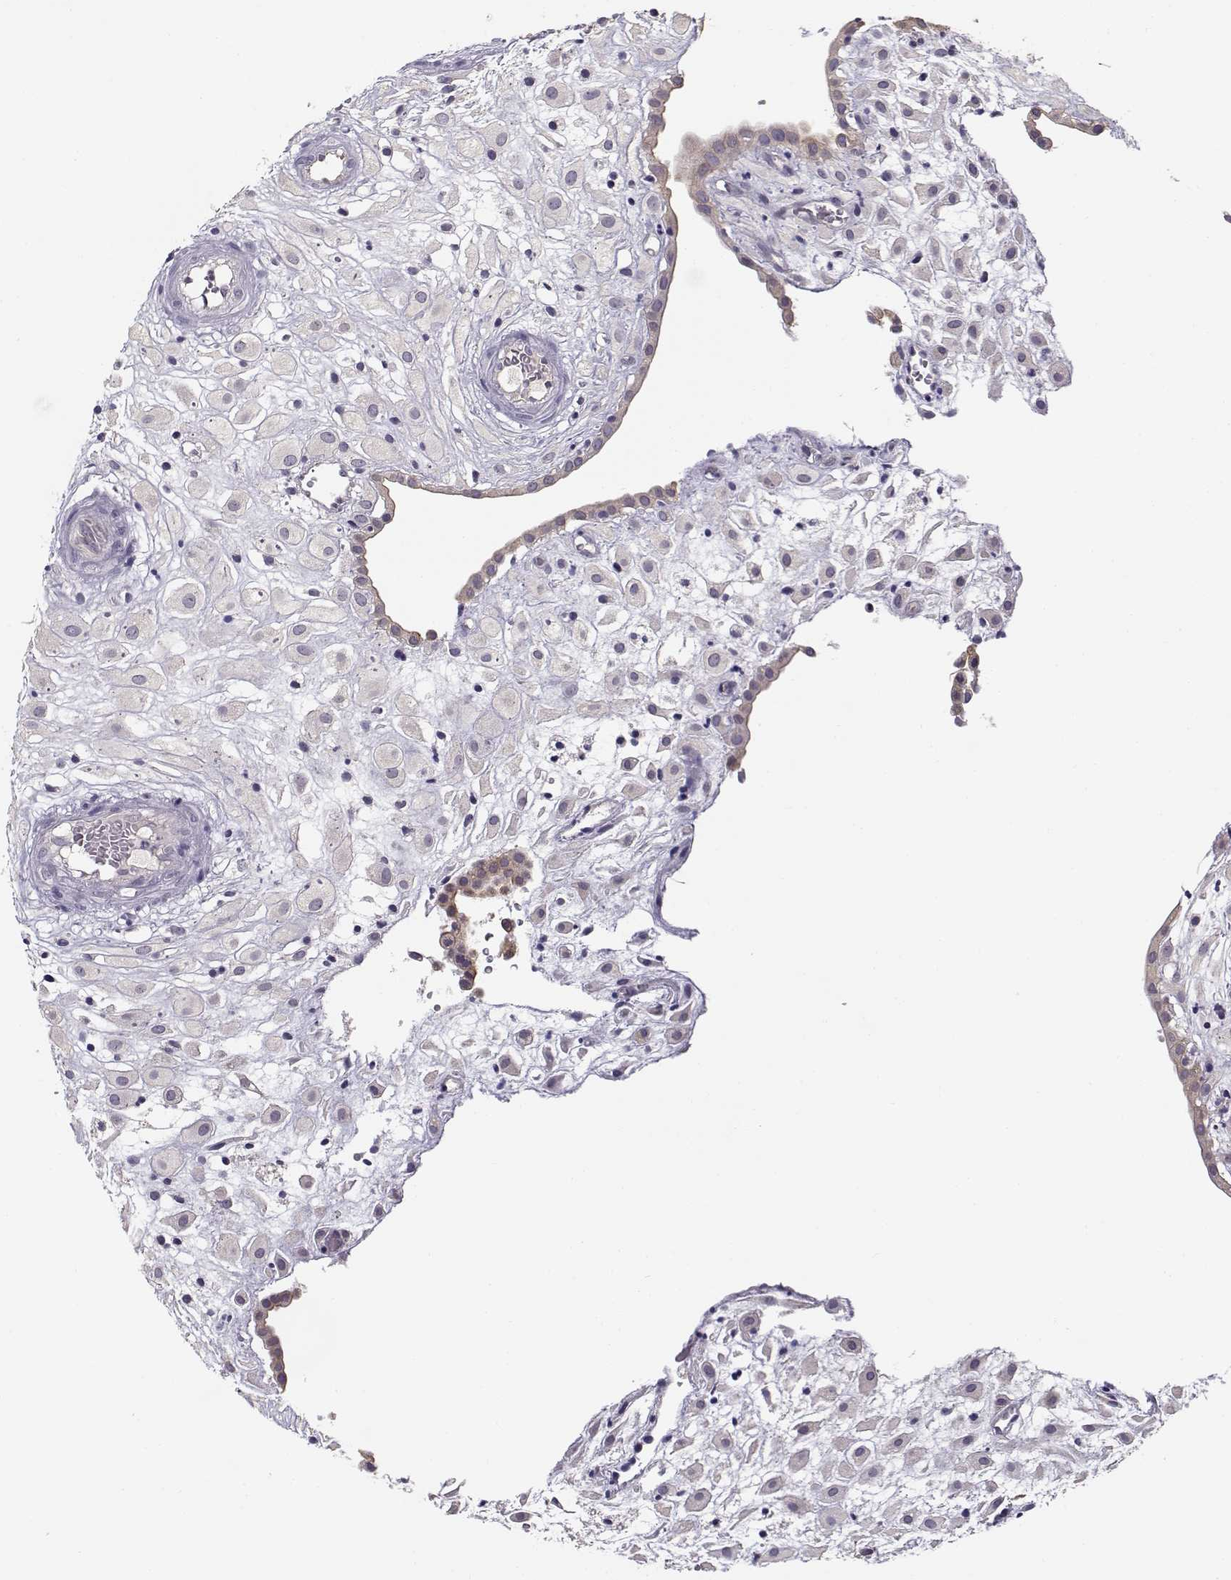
{"staining": {"intensity": "negative", "quantity": "none", "location": "none"}, "tissue": "placenta", "cell_type": "Decidual cells", "image_type": "normal", "snomed": [{"axis": "morphology", "description": "Normal tissue, NOS"}, {"axis": "topography", "description": "Placenta"}], "caption": "Decidual cells show no significant staining in benign placenta. (DAB (3,3'-diaminobenzidine) immunohistochemistry, high magnification).", "gene": "TMEM145", "patient": {"sex": "female", "age": 24}}